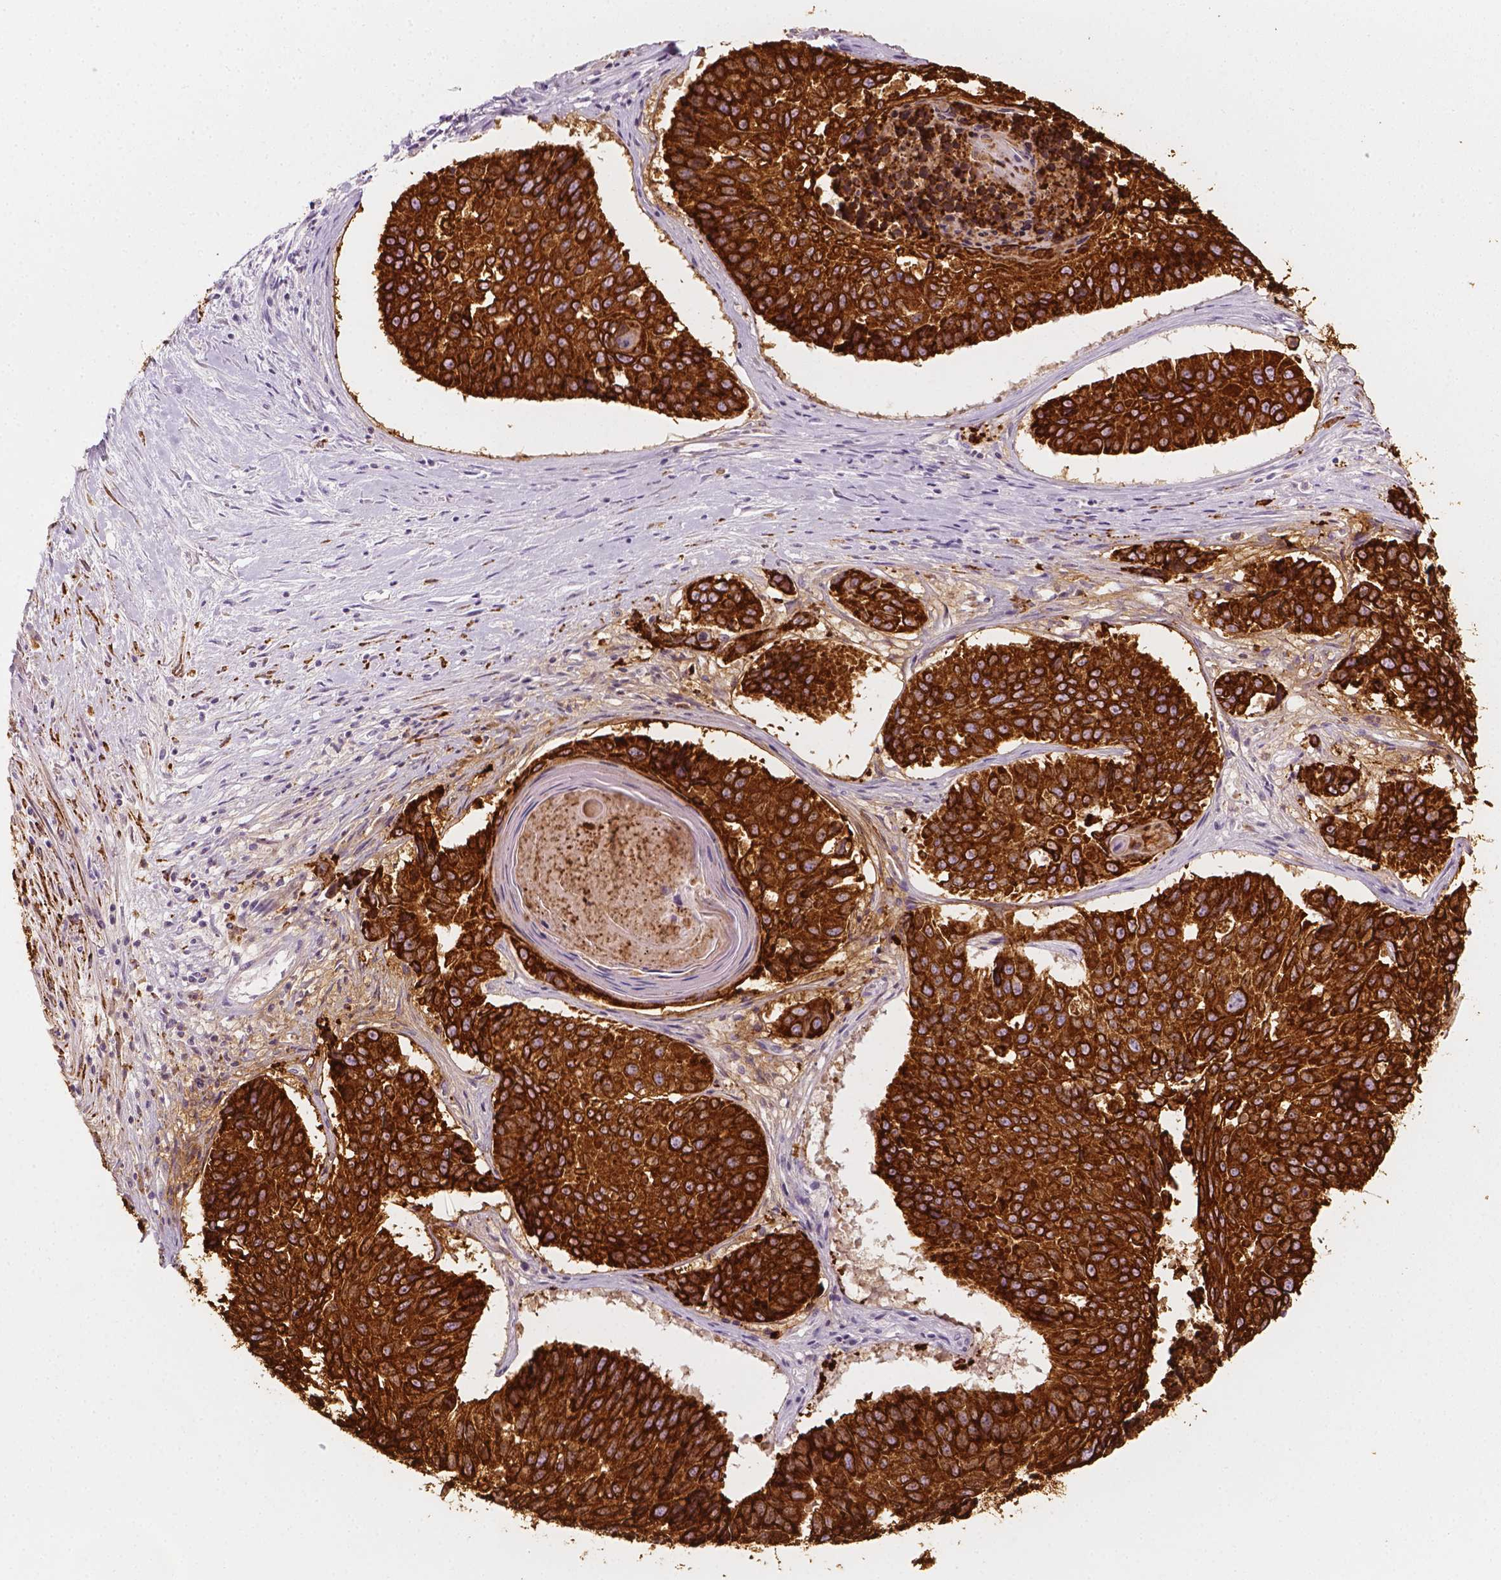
{"staining": {"intensity": "strong", "quantity": ">75%", "location": "cytoplasmic/membranous"}, "tissue": "lung cancer", "cell_type": "Tumor cells", "image_type": "cancer", "snomed": [{"axis": "morphology", "description": "Squamous cell carcinoma, NOS"}, {"axis": "topography", "description": "Lung"}], "caption": "Immunohistochemistry (IHC) photomicrograph of neoplastic tissue: human lung squamous cell carcinoma stained using IHC exhibits high levels of strong protein expression localized specifically in the cytoplasmic/membranous of tumor cells, appearing as a cytoplasmic/membranous brown color.", "gene": "CES1", "patient": {"sex": "male", "age": 73}}